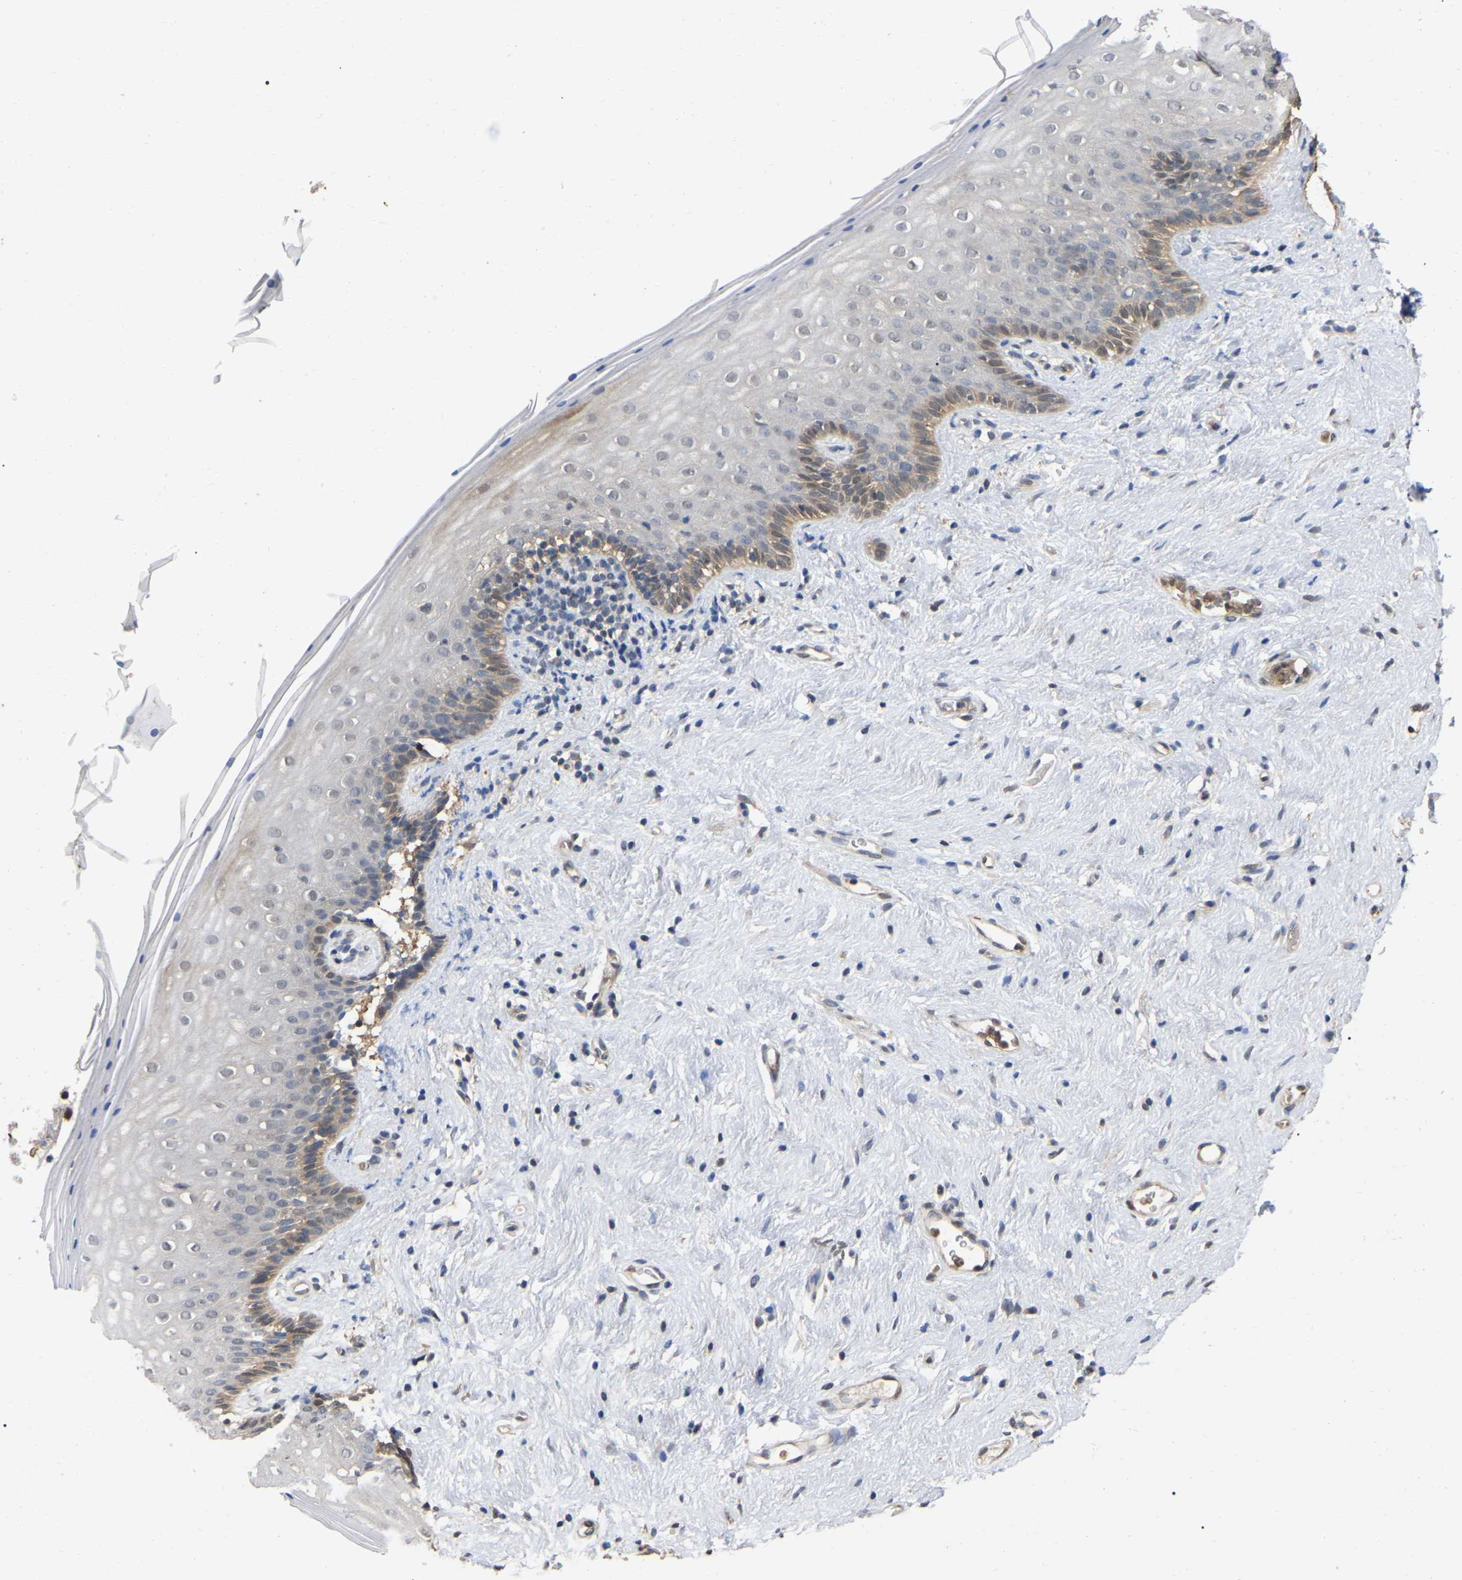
{"staining": {"intensity": "weak", "quantity": "<25%", "location": "cytoplasmic/membranous"}, "tissue": "vagina", "cell_type": "Squamous epithelial cells", "image_type": "normal", "snomed": [{"axis": "morphology", "description": "Normal tissue, NOS"}, {"axis": "topography", "description": "Vagina"}], "caption": "High power microscopy photomicrograph of an immunohistochemistry (IHC) photomicrograph of unremarkable vagina, revealing no significant expression in squamous epithelial cells. (Stains: DAB immunohistochemistry with hematoxylin counter stain, Microscopy: brightfield microscopy at high magnification).", "gene": "FAM219A", "patient": {"sex": "female", "age": 44}}